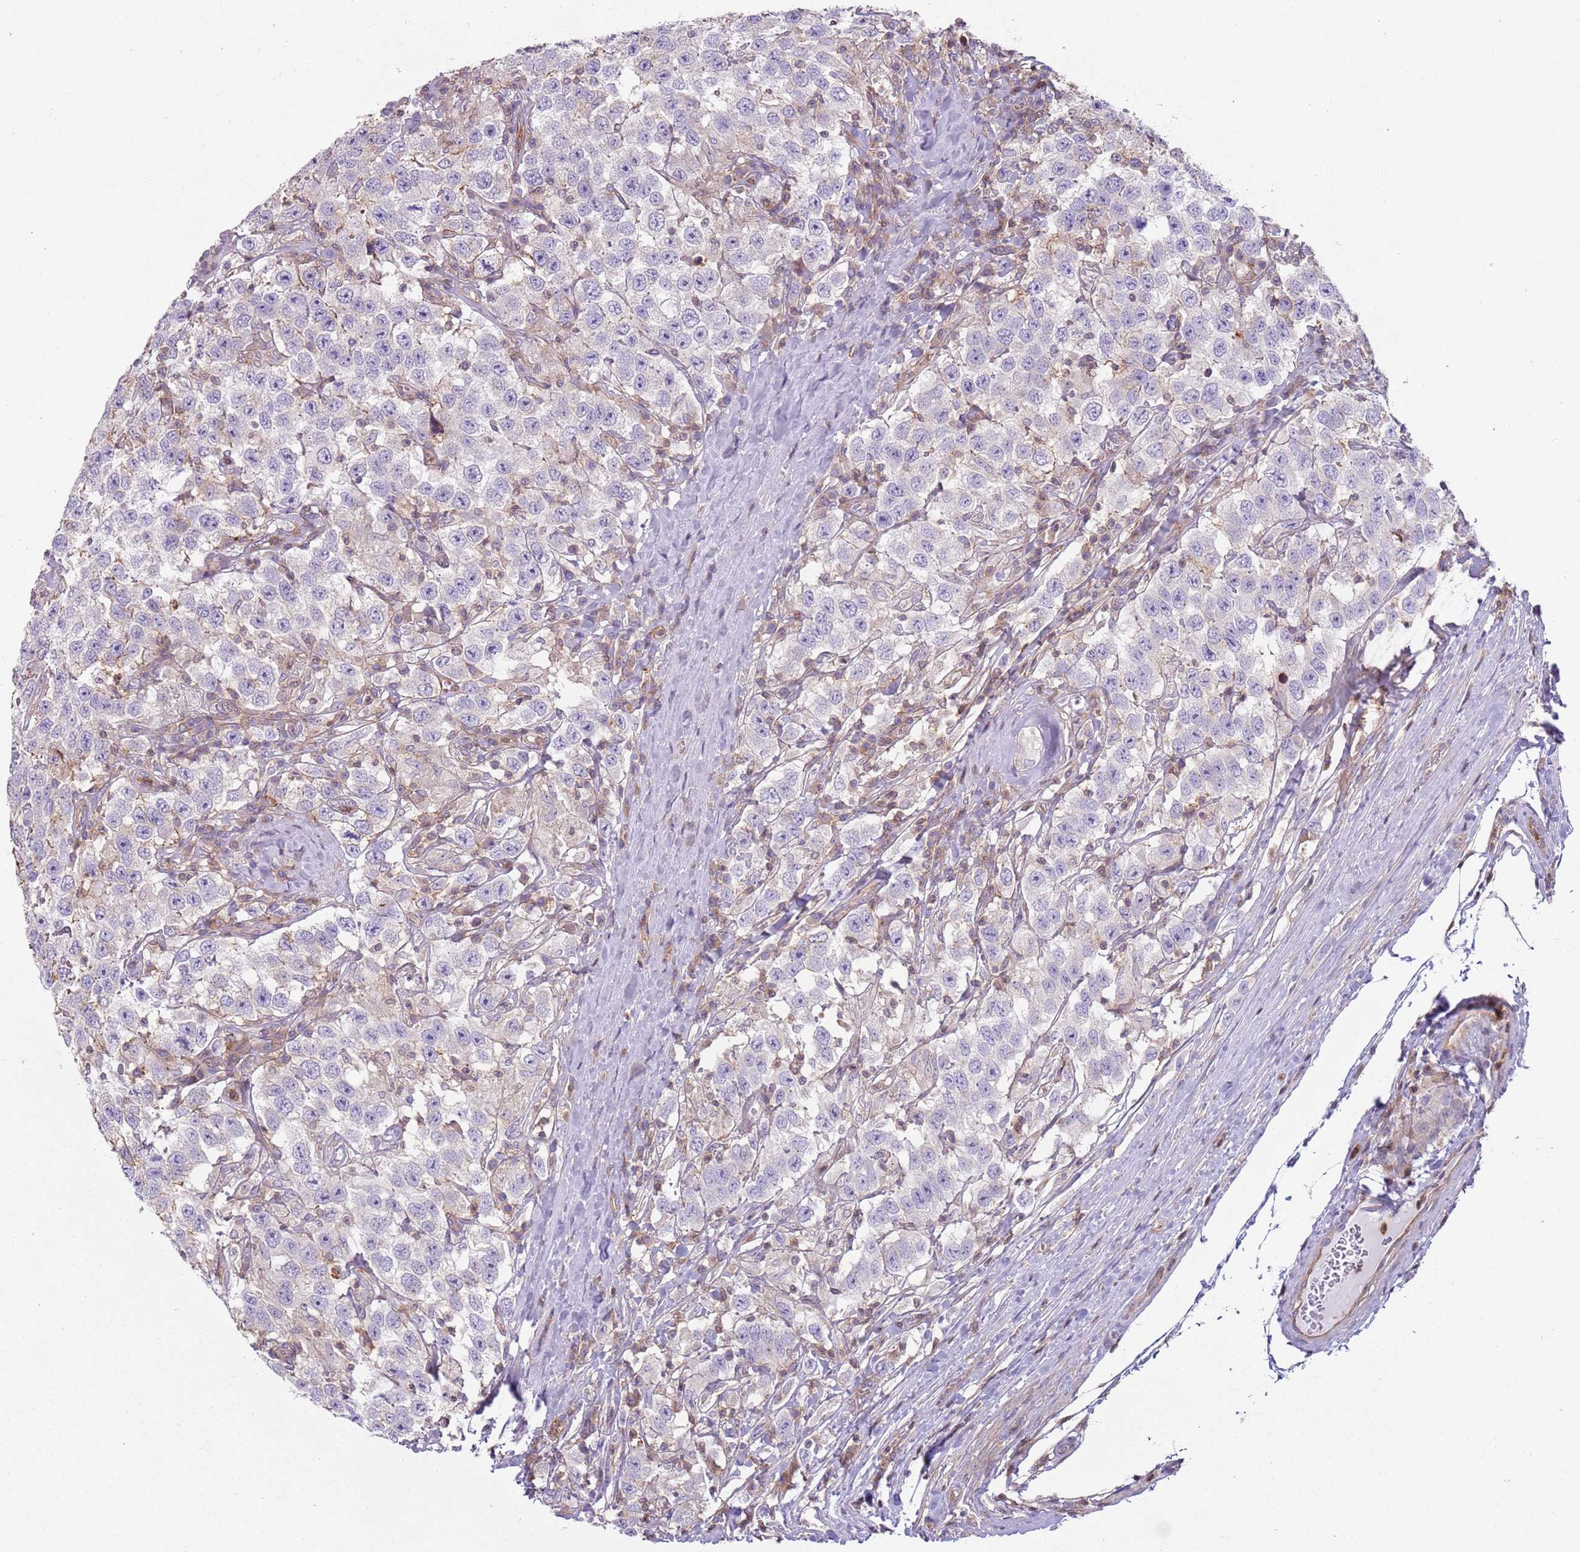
{"staining": {"intensity": "negative", "quantity": "none", "location": "none"}, "tissue": "testis cancer", "cell_type": "Tumor cells", "image_type": "cancer", "snomed": [{"axis": "morphology", "description": "Seminoma, NOS"}, {"axis": "topography", "description": "Testis"}], "caption": "A histopathology image of human testis seminoma is negative for staining in tumor cells. (Brightfield microscopy of DAB (3,3'-diaminobenzidine) immunohistochemistry at high magnification).", "gene": "GNAI3", "patient": {"sex": "male", "age": 41}}